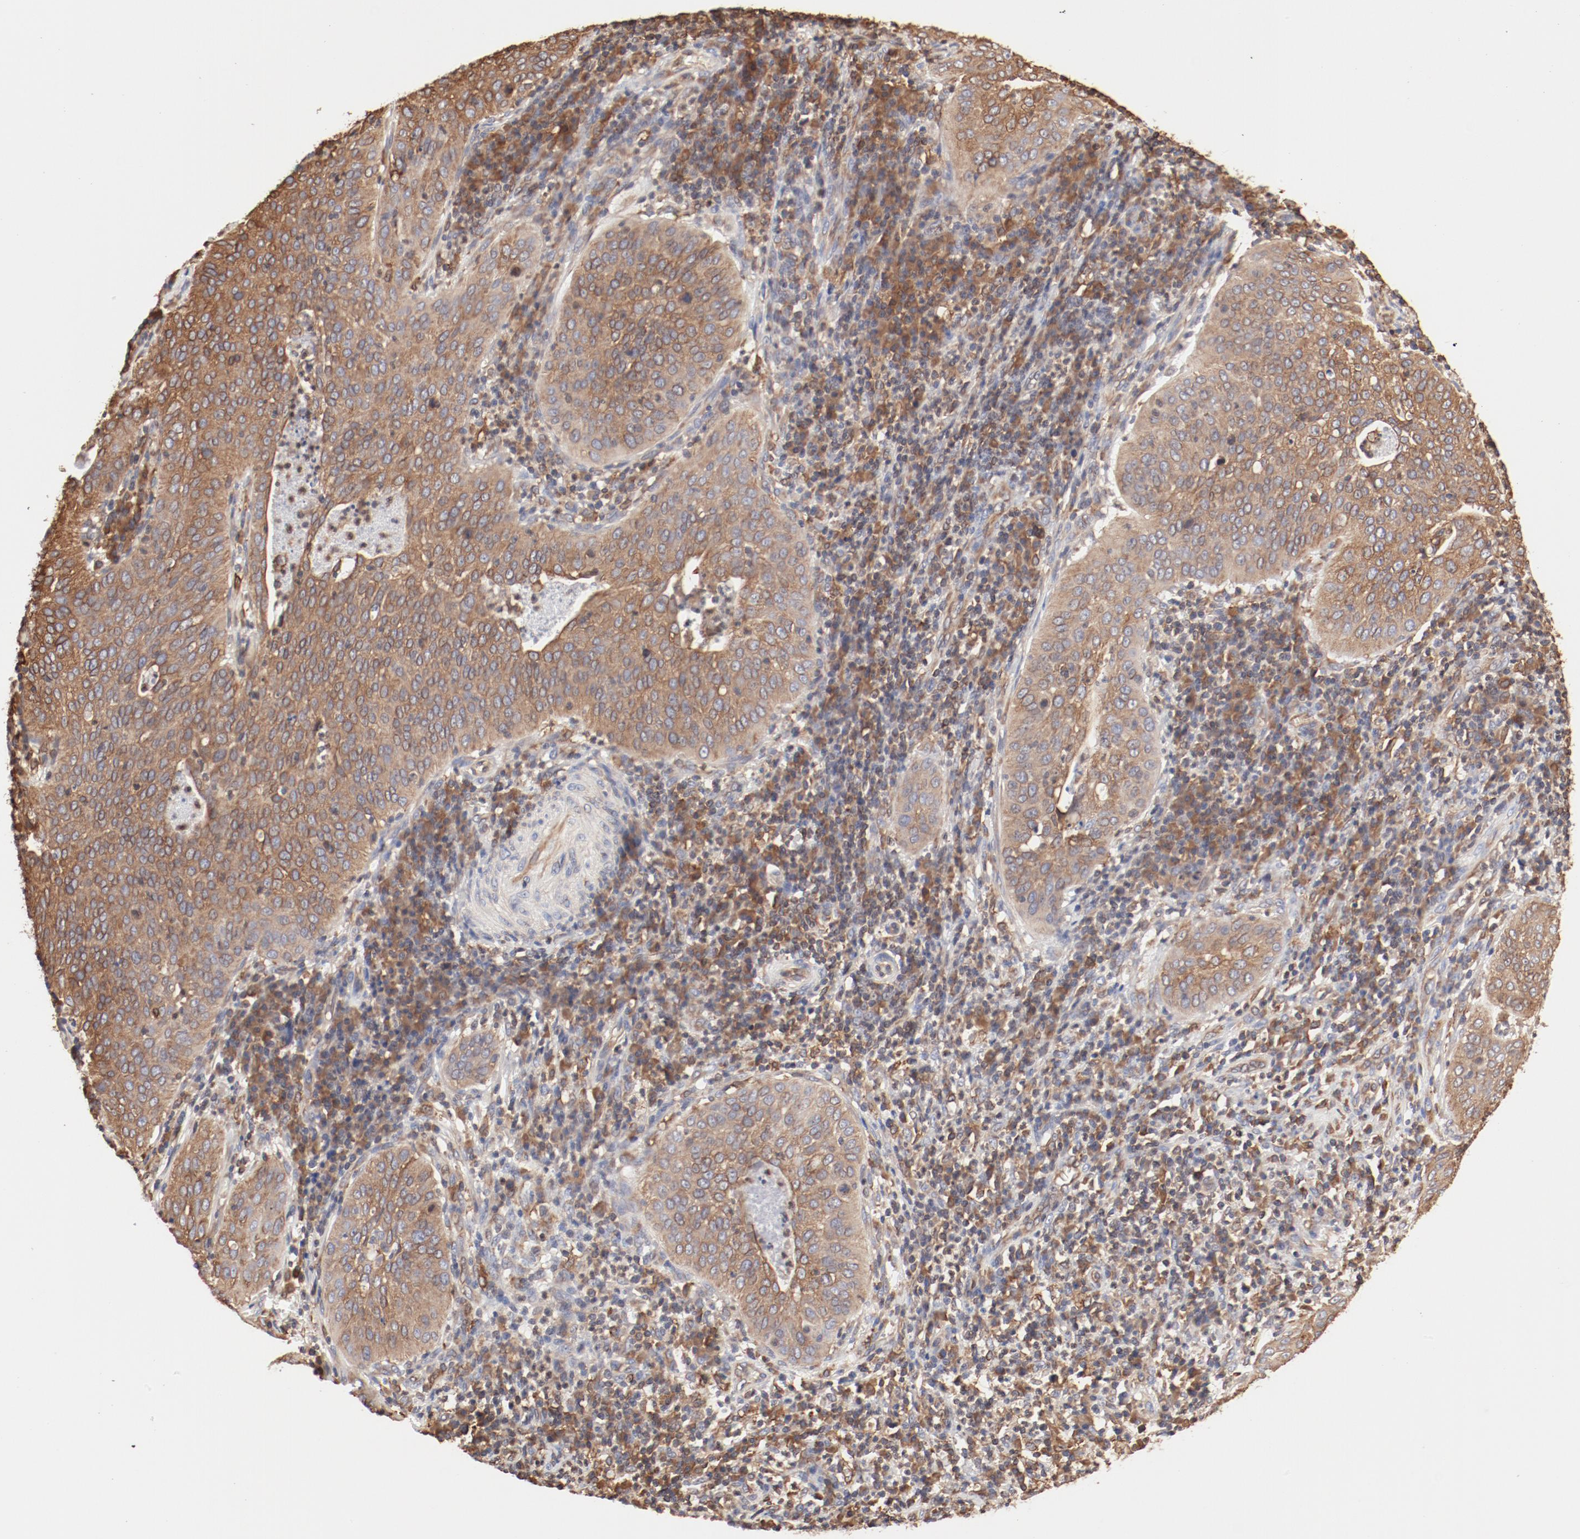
{"staining": {"intensity": "moderate", "quantity": ">75%", "location": "cytoplasmic/membranous"}, "tissue": "cervical cancer", "cell_type": "Tumor cells", "image_type": "cancer", "snomed": [{"axis": "morphology", "description": "Squamous cell carcinoma, NOS"}, {"axis": "topography", "description": "Cervix"}], "caption": "Squamous cell carcinoma (cervical) stained with DAB IHC shows medium levels of moderate cytoplasmic/membranous staining in about >75% of tumor cells.", "gene": "BCAP31", "patient": {"sex": "female", "age": 39}}